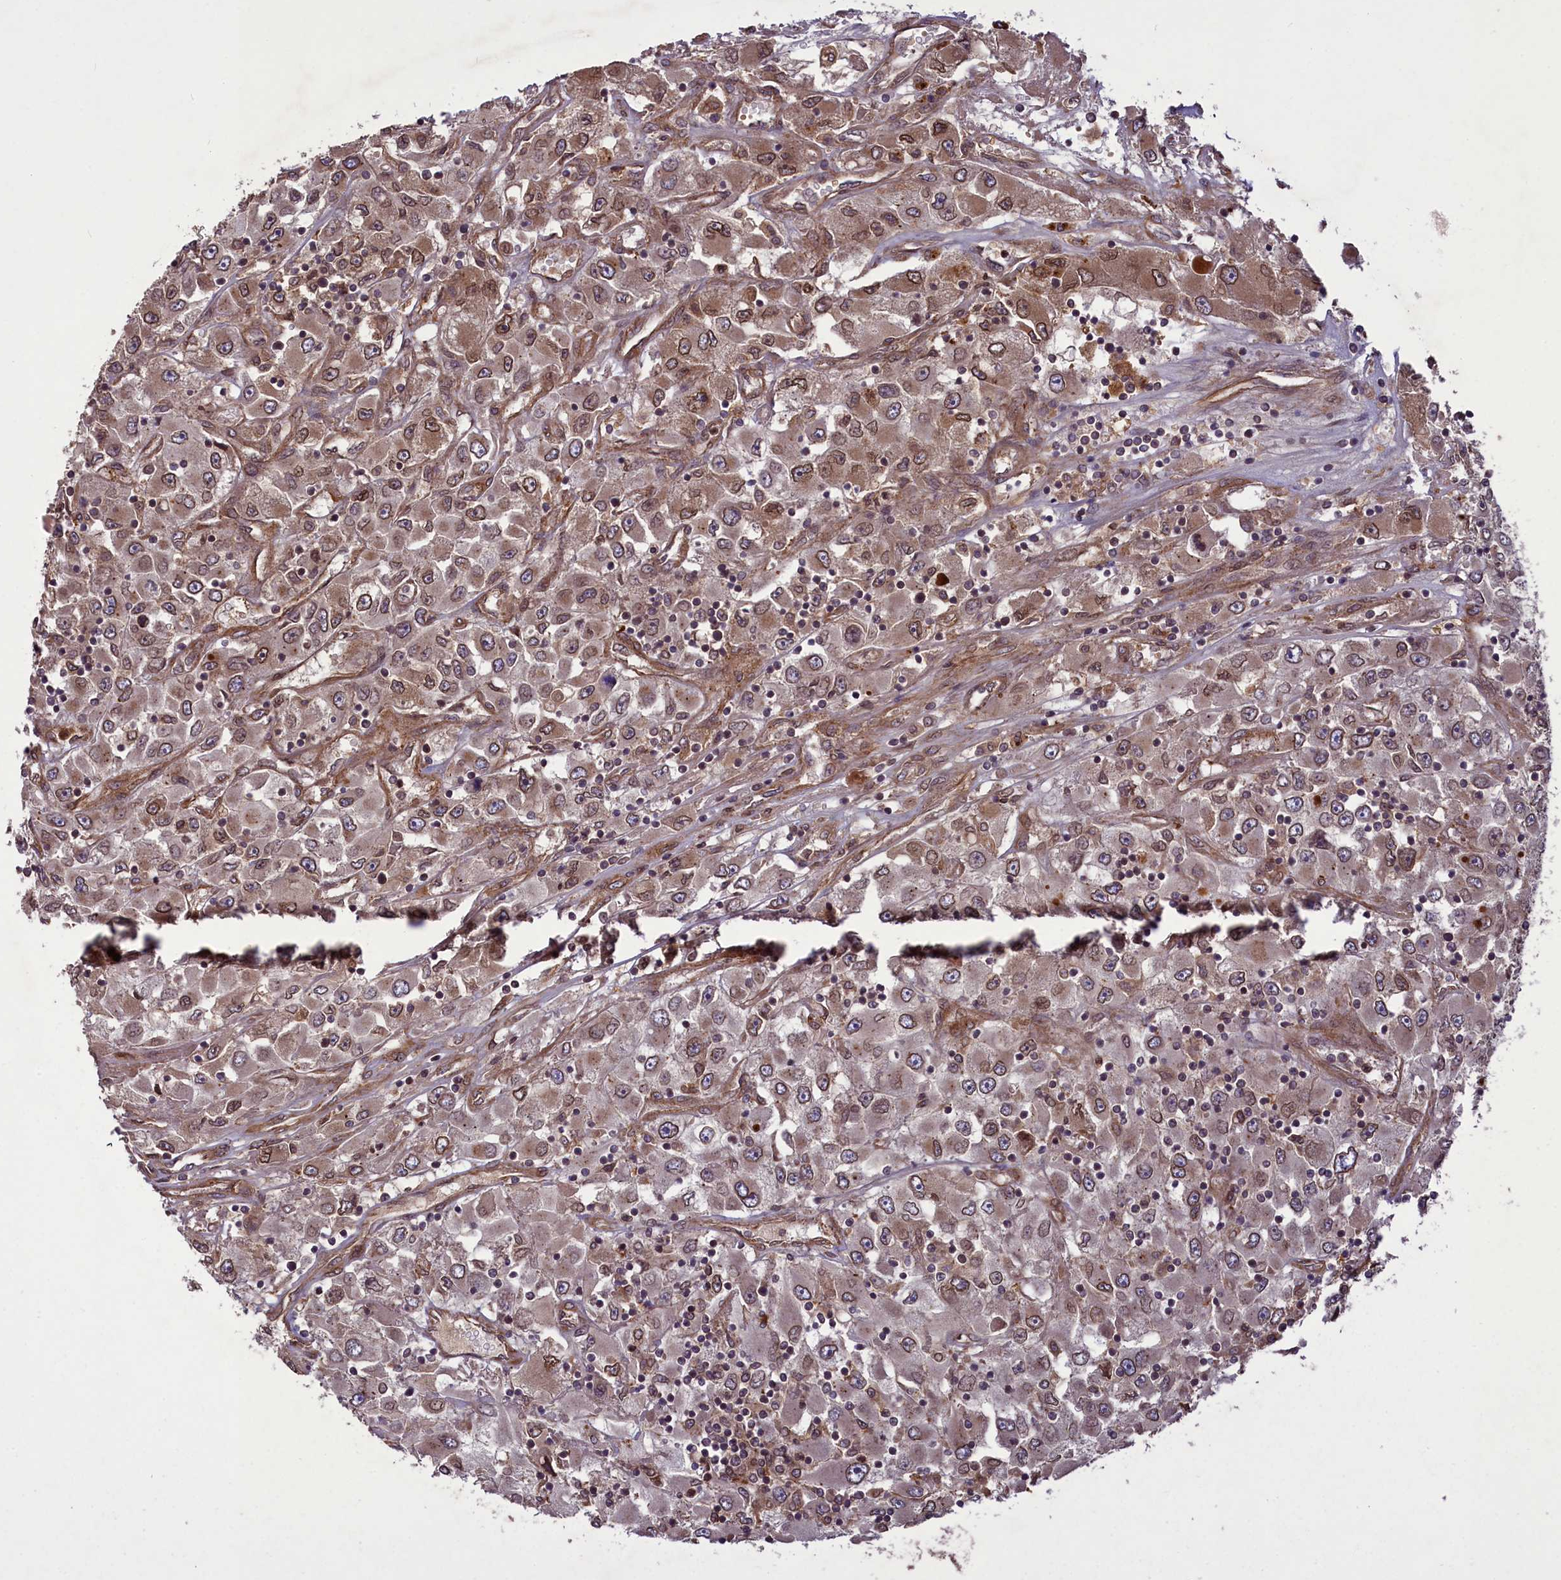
{"staining": {"intensity": "moderate", "quantity": ">75%", "location": "cytoplasmic/membranous,nuclear"}, "tissue": "renal cancer", "cell_type": "Tumor cells", "image_type": "cancer", "snomed": [{"axis": "morphology", "description": "Adenocarcinoma, NOS"}, {"axis": "topography", "description": "Kidney"}], "caption": "Protein analysis of adenocarcinoma (renal) tissue exhibits moderate cytoplasmic/membranous and nuclear expression in about >75% of tumor cells.", "gene": "CCDC125", "patient": {"sex": "female", "age": 52}}